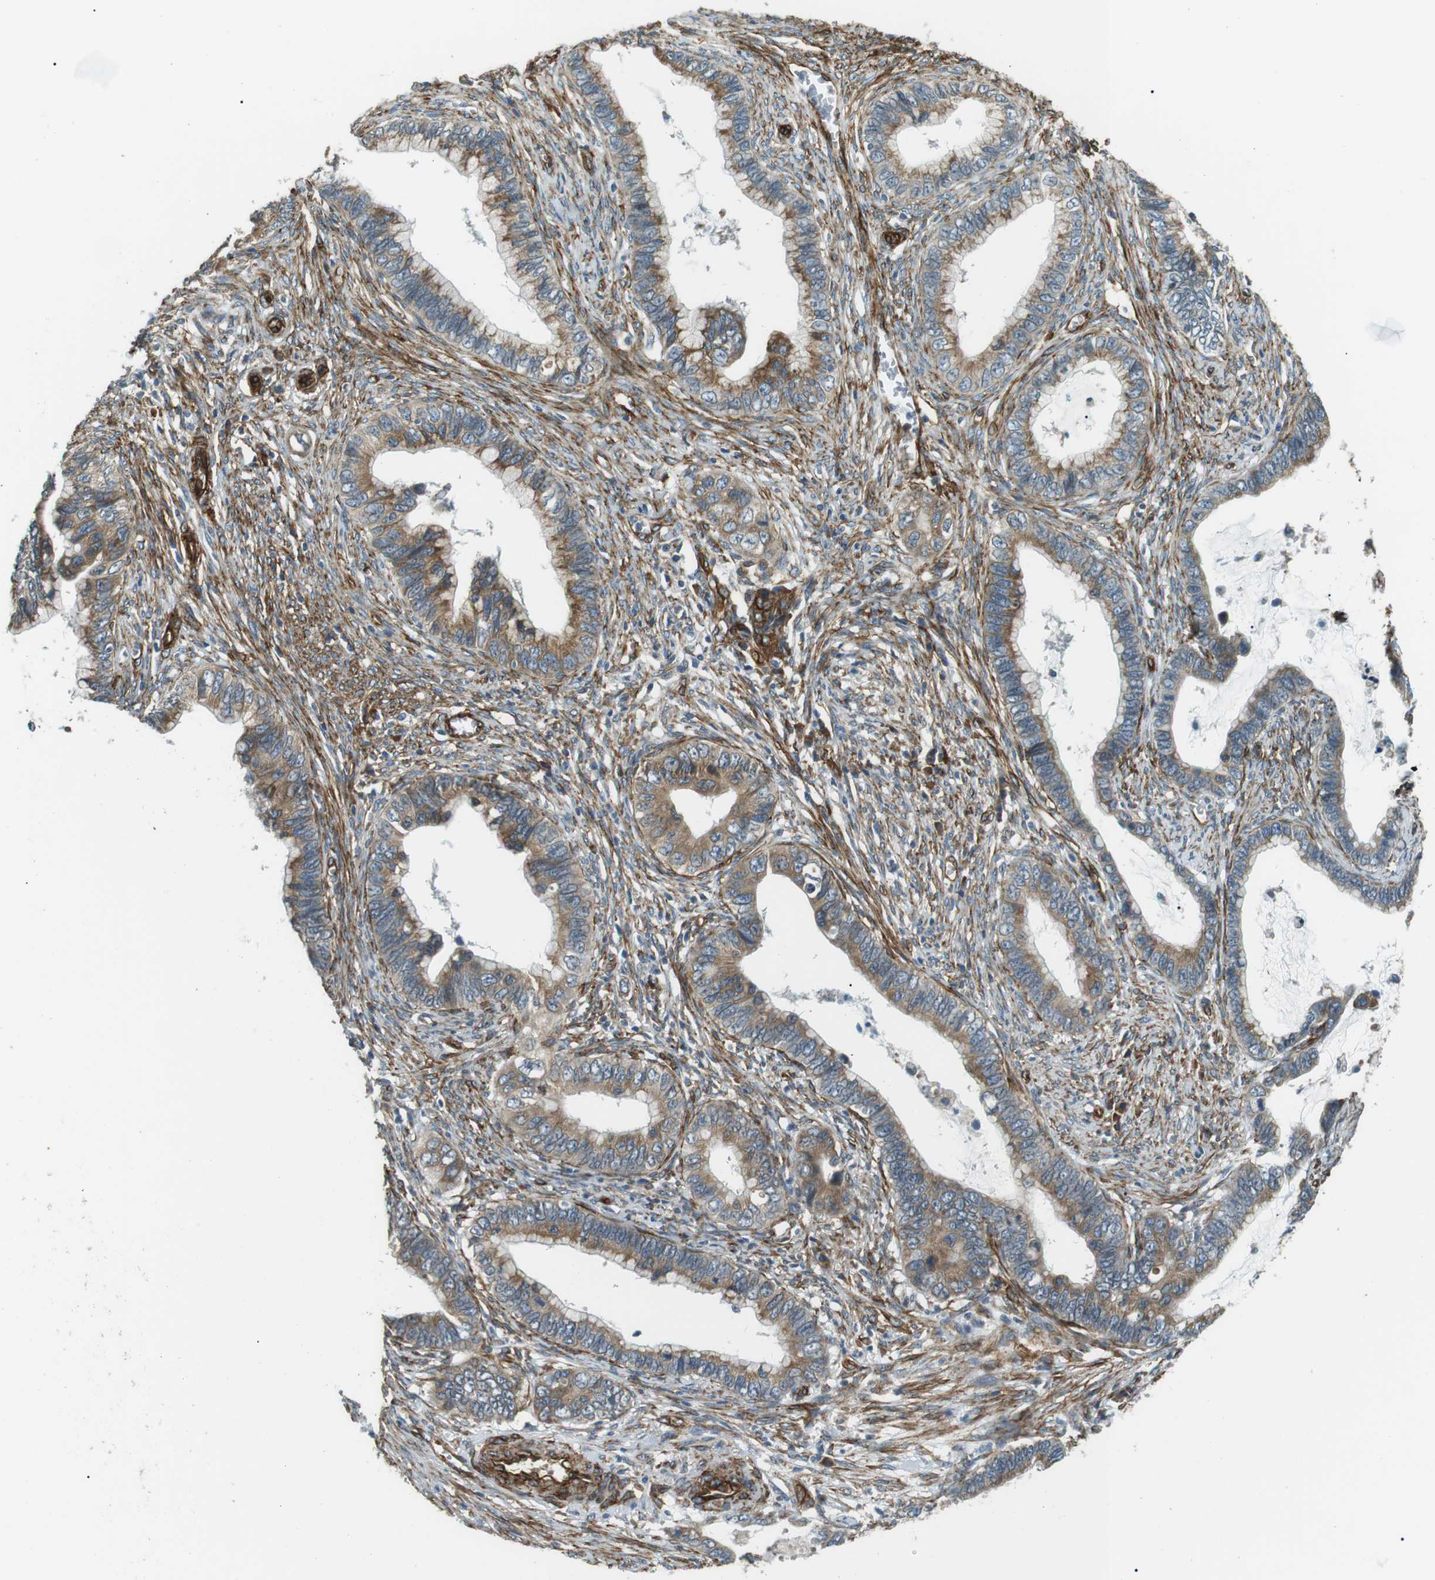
{"staining": {"intensity": "moderate", "quantity": ">75%", "location": "cytoplasmic/membranous"}, "tissue": "cervical cancer", "cell_type": "Tumor cells", "image_type": "cancer", "snomed": [{"axis": "morphology", "description": "Adenocarcinoma, NOS"}, {"axis": "topography", "description": "Cervix"}], "caption": "IHC of cervical cancer displays medium levels of moderate cytoplasmic/membranous staining in about >75% of tumor cells. (IHC, brightfield microscopy, high magnification).", "gene": "ODR4", "patient": {"sex": "female", "age": 44}}